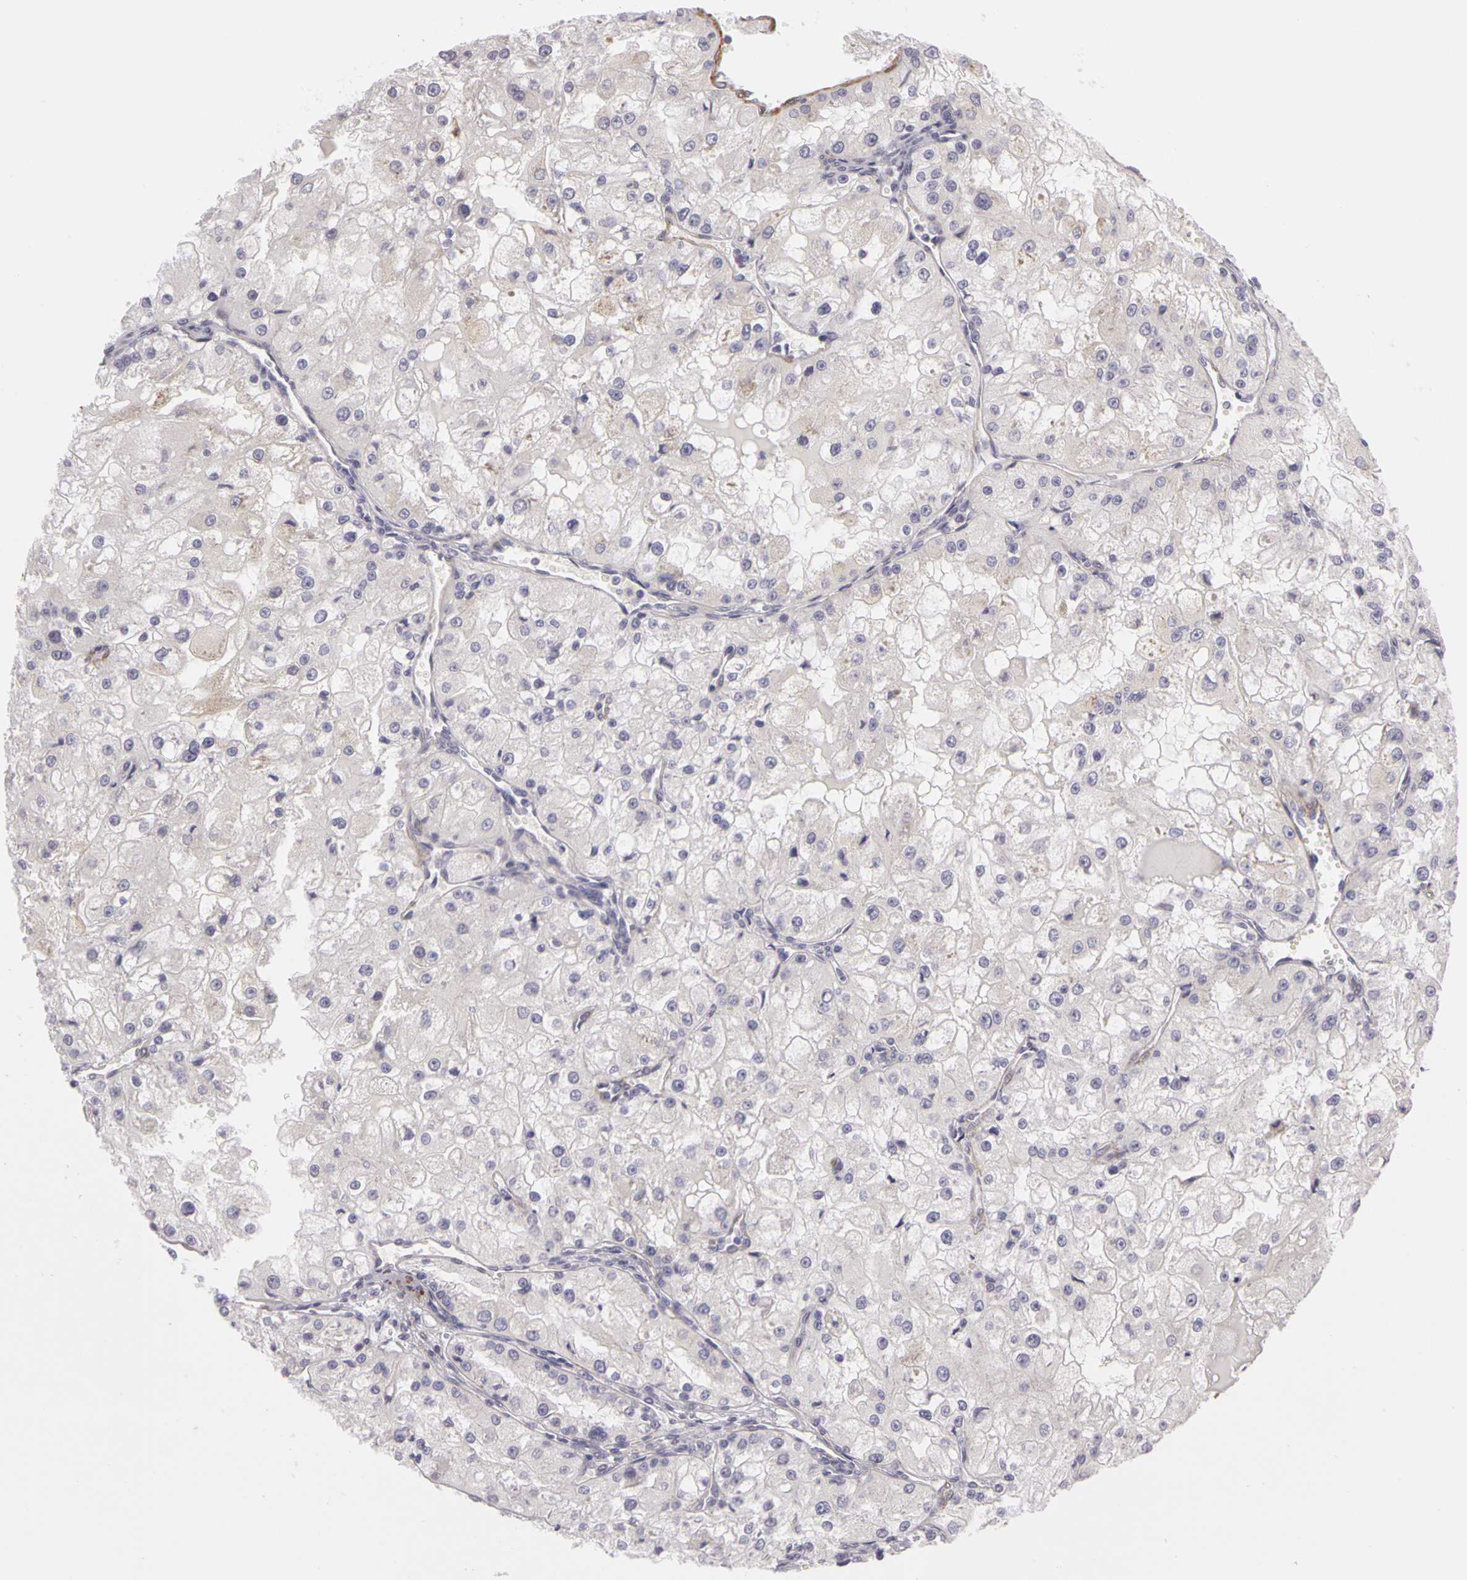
{"staining": {"intensity": "weak", "quantity": "25%-75%", "location": "cytoplasmic/membranous"}, "tissue": "renal cancer", "cell_type": "Tumor cells", "image_type": "cancer", "snomed": [{"axis": "morphology", "description": "Adenocarcinoma, NOS"}, {"axis": "topography", "description": "Kidney"}], "caption": "Renal cancer (adenocarcinoma) stained with immunohistochemistry (IHC) exhibits weak cytoplasmic/membranous staining in about 25%-75% of tumor cells. Using DAB (brown) and hematoxylin (blue) stains, captured at high magnification using brightfield microscopy.", "gene": "CNTN2", "patient": {"sex": "female", "age": 74}}